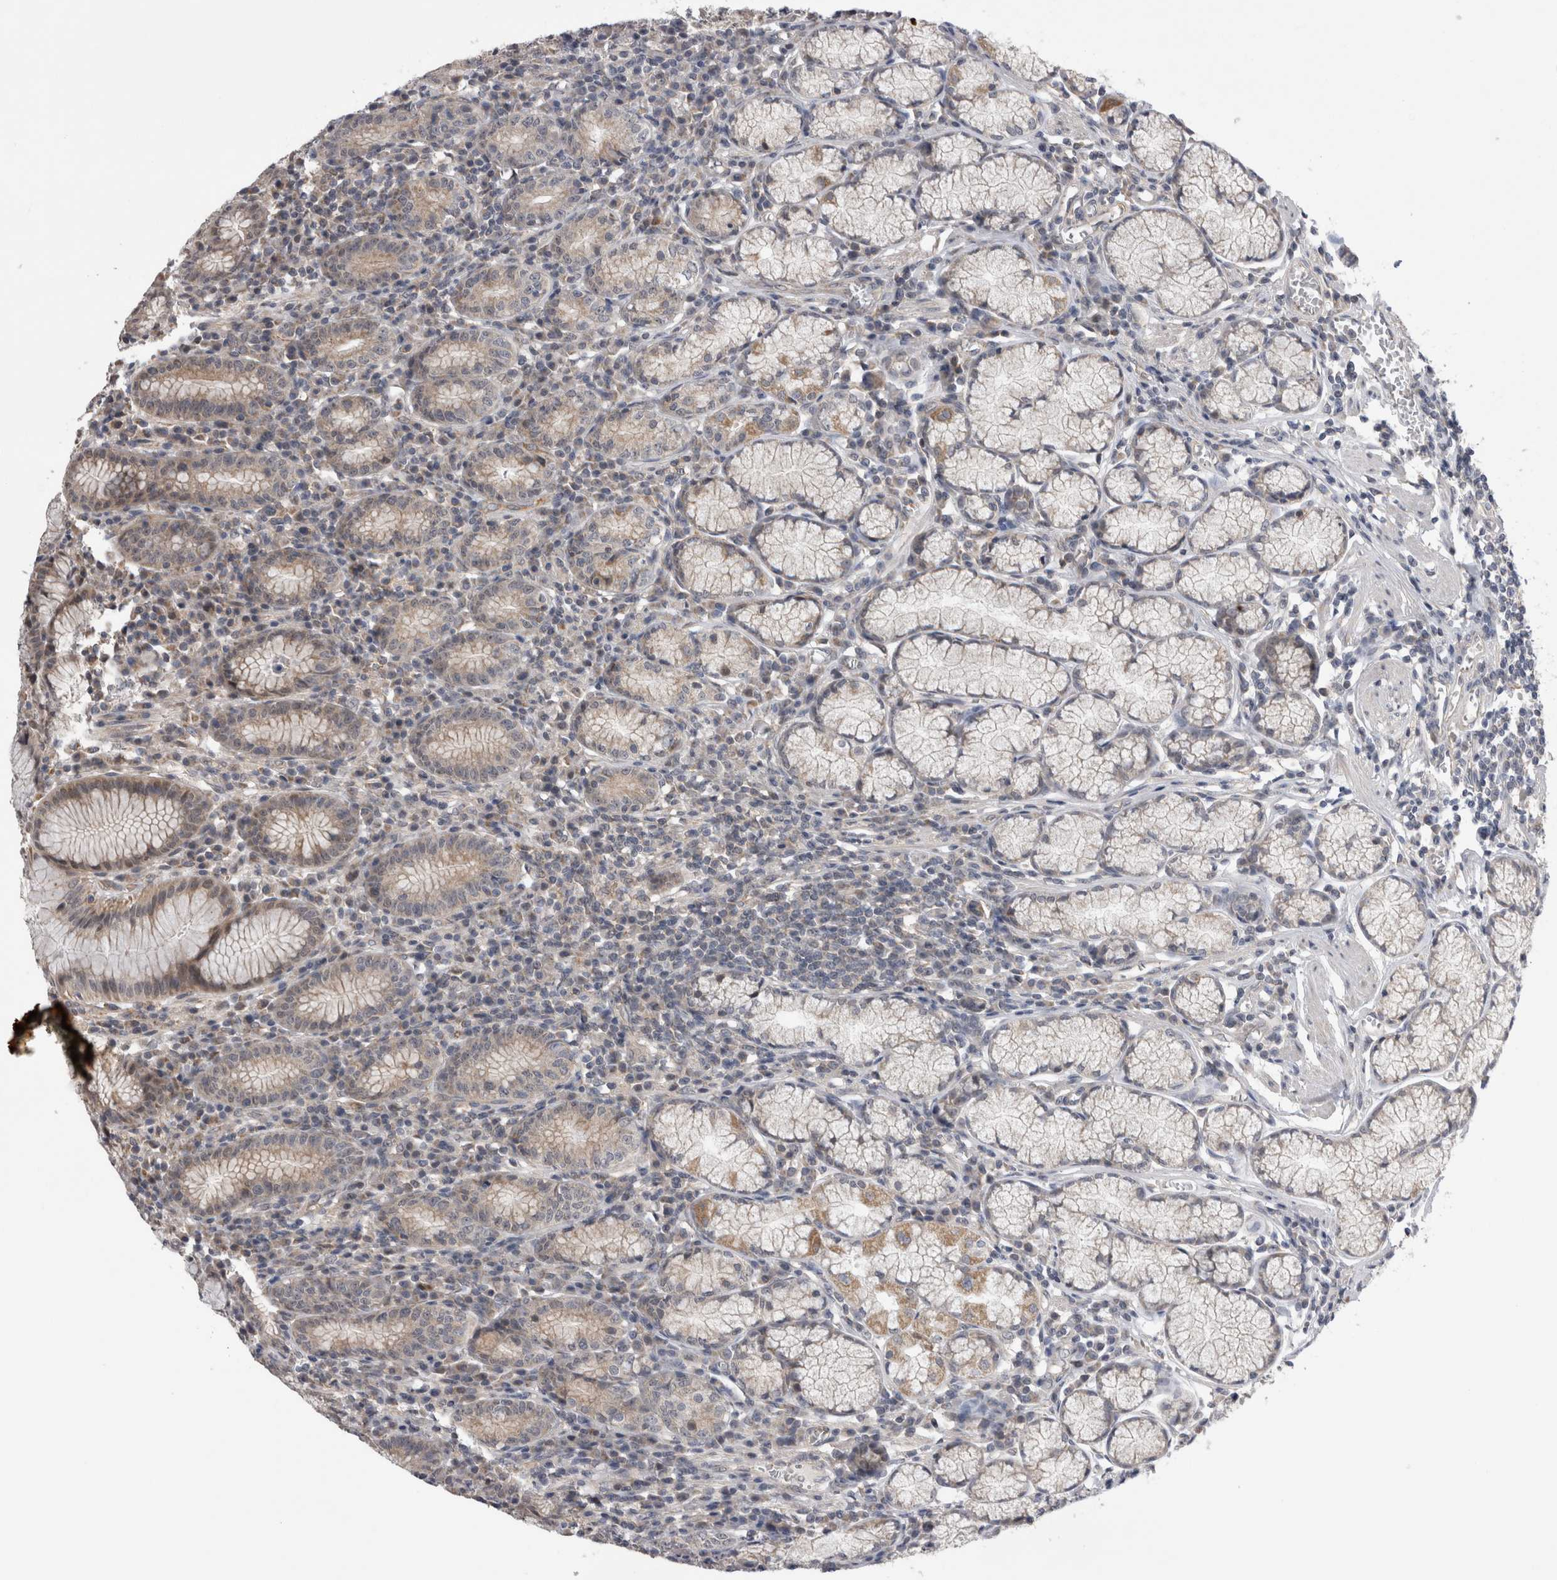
{"staining": {"intensity": "moderate", "quantity": "25%-75%", "location": "cytoplasmic/membranous"}, "tissue": "stomach", "cell_type": "Glandular cells", "image_type": "normal", "snomed": [{"axis": "morphology", "description": "Normal tissue, NOS"}, {"axis": "topography", "description": "Stomach"}], "caption": "Unremarkable stomach demonstrates moderate cytoplasmic/membranous expression in about 25%-75% of glandular cells, visualized by immunohistochemistry. The protein of interest is stained brown, and the nuclei are stained in blue (DAB IHC with brightfield microscopy, high magnification).", "gene": "ARHGAP29", "patient": {"sex": "male", "age": 55}}